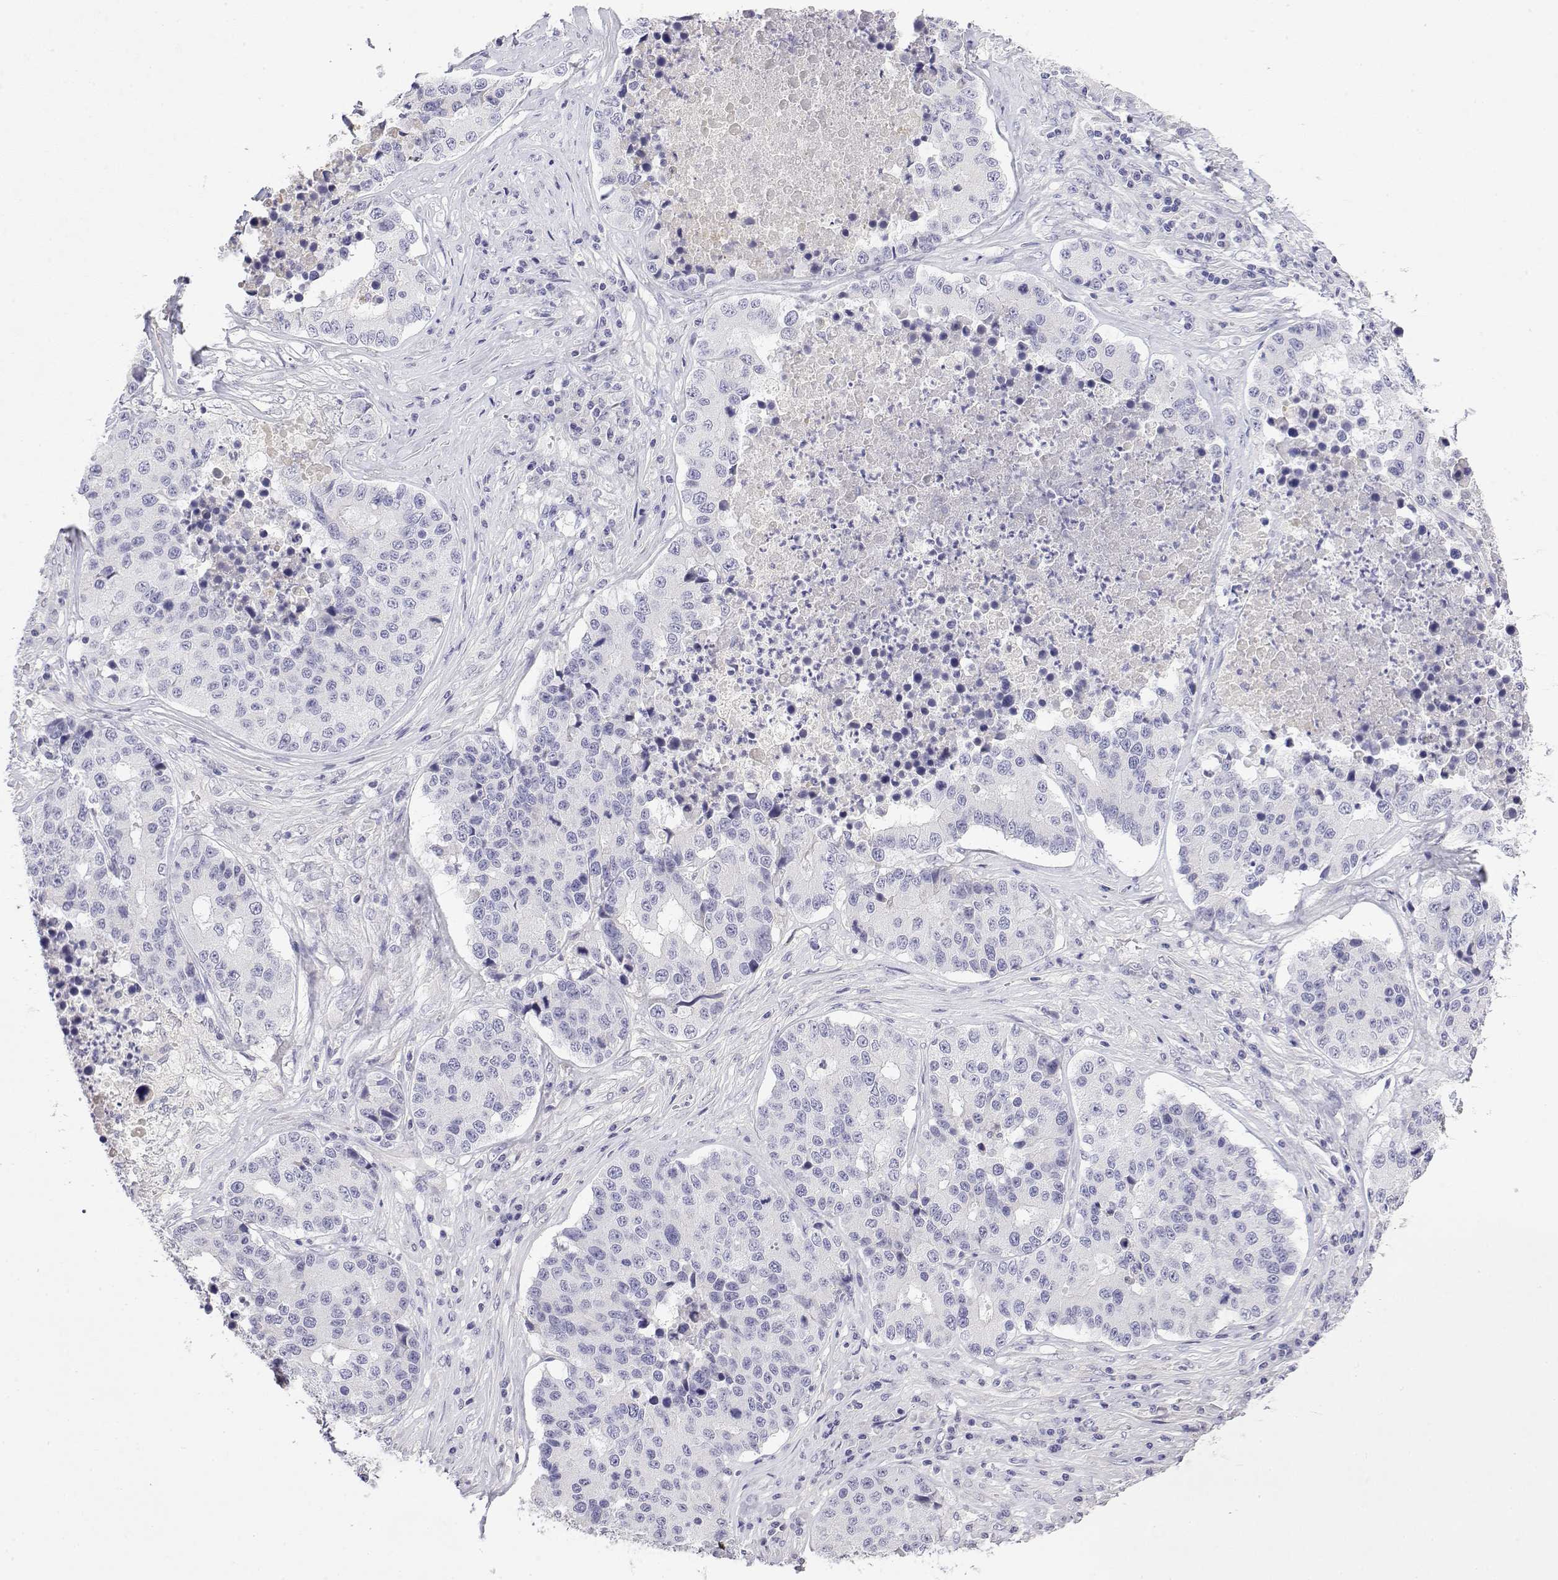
{"staining": {"intensity": "negative", "quantity": "none", "location": "none"}, "tissue": "stomach cancer", "cell_type": "Tumor cells", "image_type": "cancer", "snomed": [{"axis": "morphology", "description": "Adenocarcinoma, NOS"}, {"axis": "topography", "description": "Stomach"}], "caption": "The photomicrograph exhibits no staining of tumor cells in stomach cancer (adenocarcinoma).", "gene": "GGACT", "patient": {"sex": "male", "age": 71}}